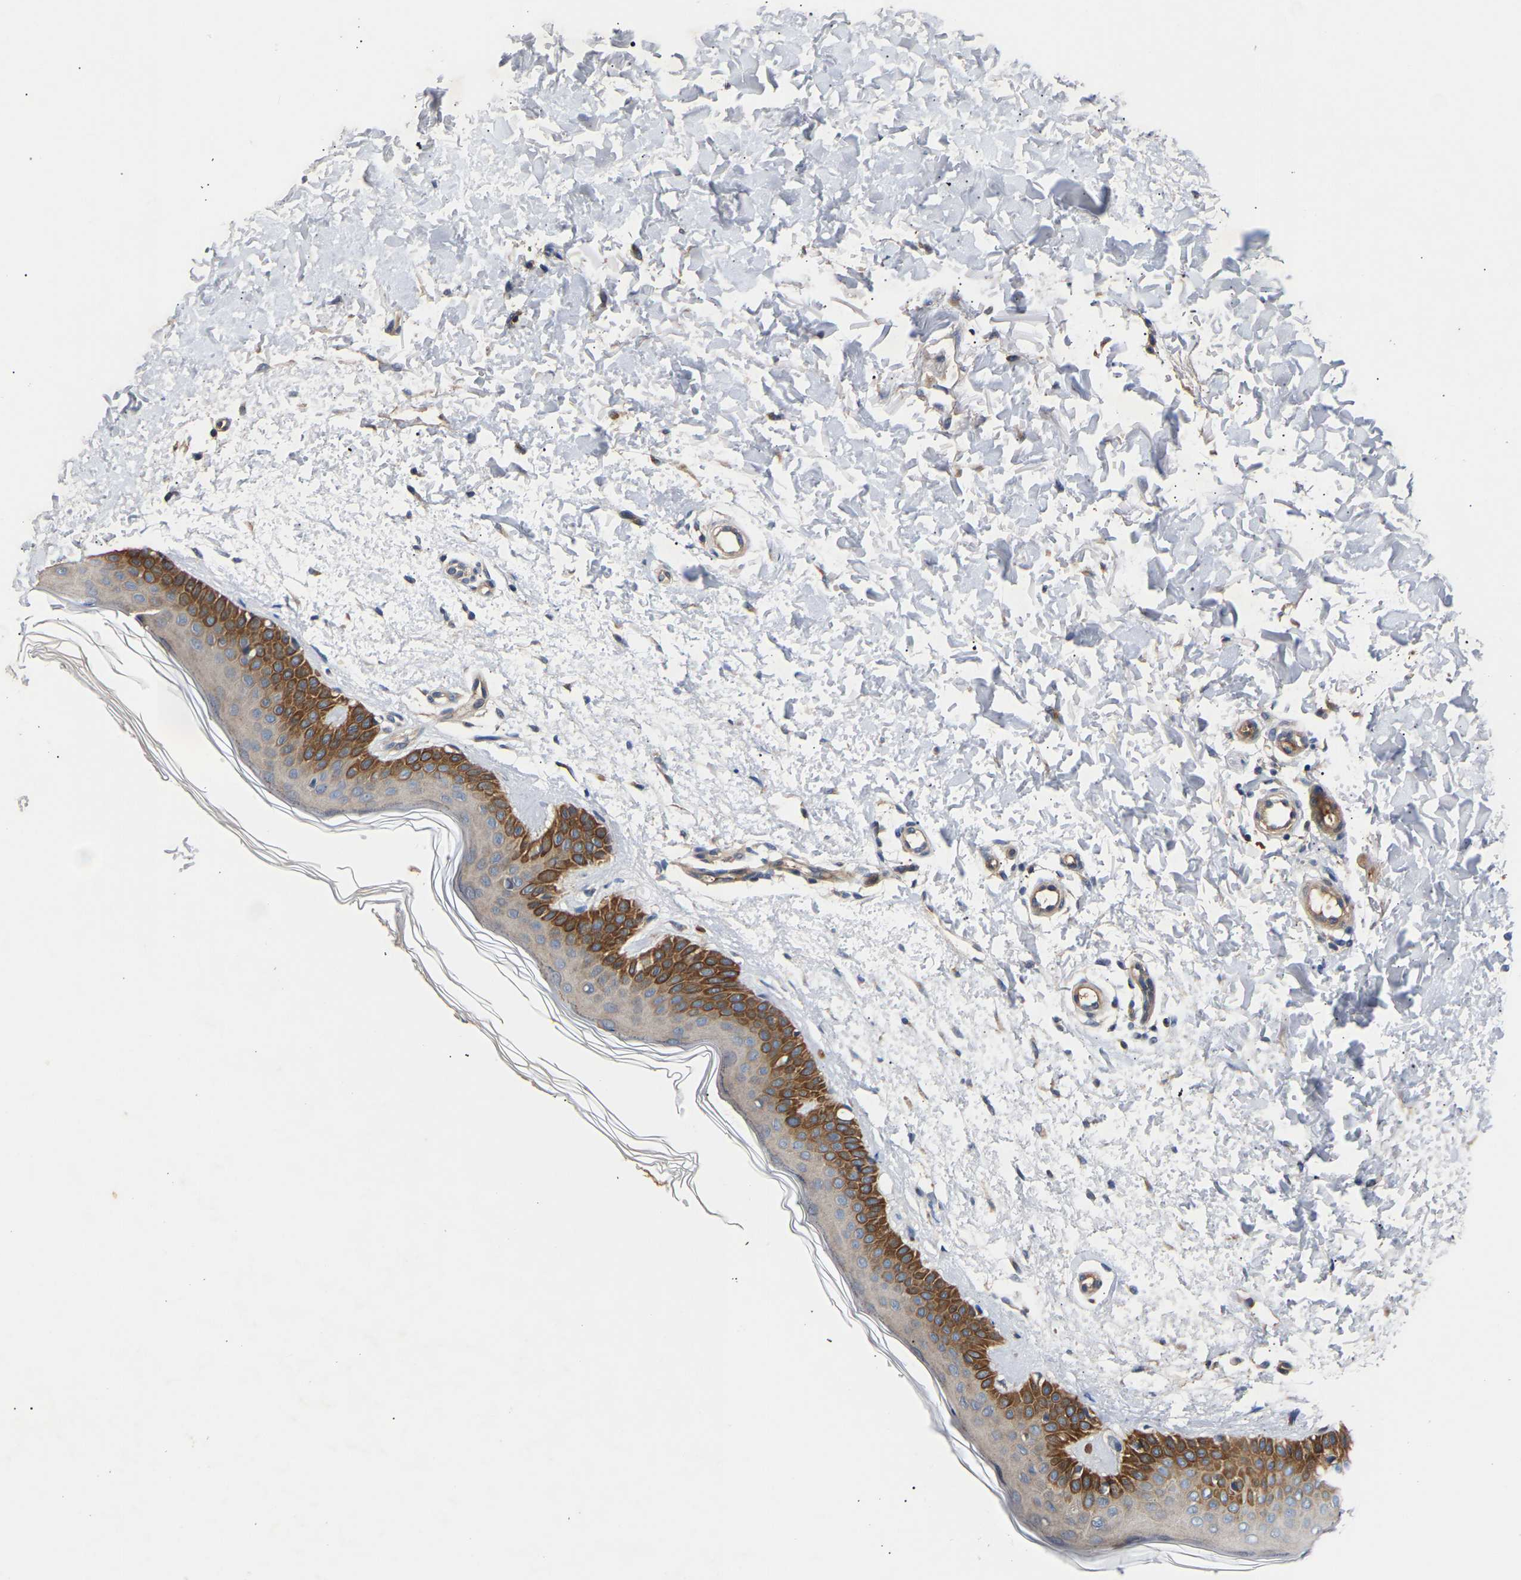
{"staining": {"intensity": "weak", "quantity": ">75%", "location": "cytoplasmic/membranous"}, "tissue": "skin", "cell_type": "Fibroblasts", "image_type": "normal", "snomed": [{"axis": "morphology", "description": "Normal tissue, NOS"}, {"axis": "morphology", "description": "Malignant melanoma, NOS"}, {"axis": "topography", "description": "Skin"}], "caption": "IHC image of unremarkable skin stained for a protein (brown), which demonstrates low levels of weak cytoplasmic/membranous expression in approximately >75% of fibroblasts.", "gene": "KASH5", "patient": {"sex": "male", "age": 83}}